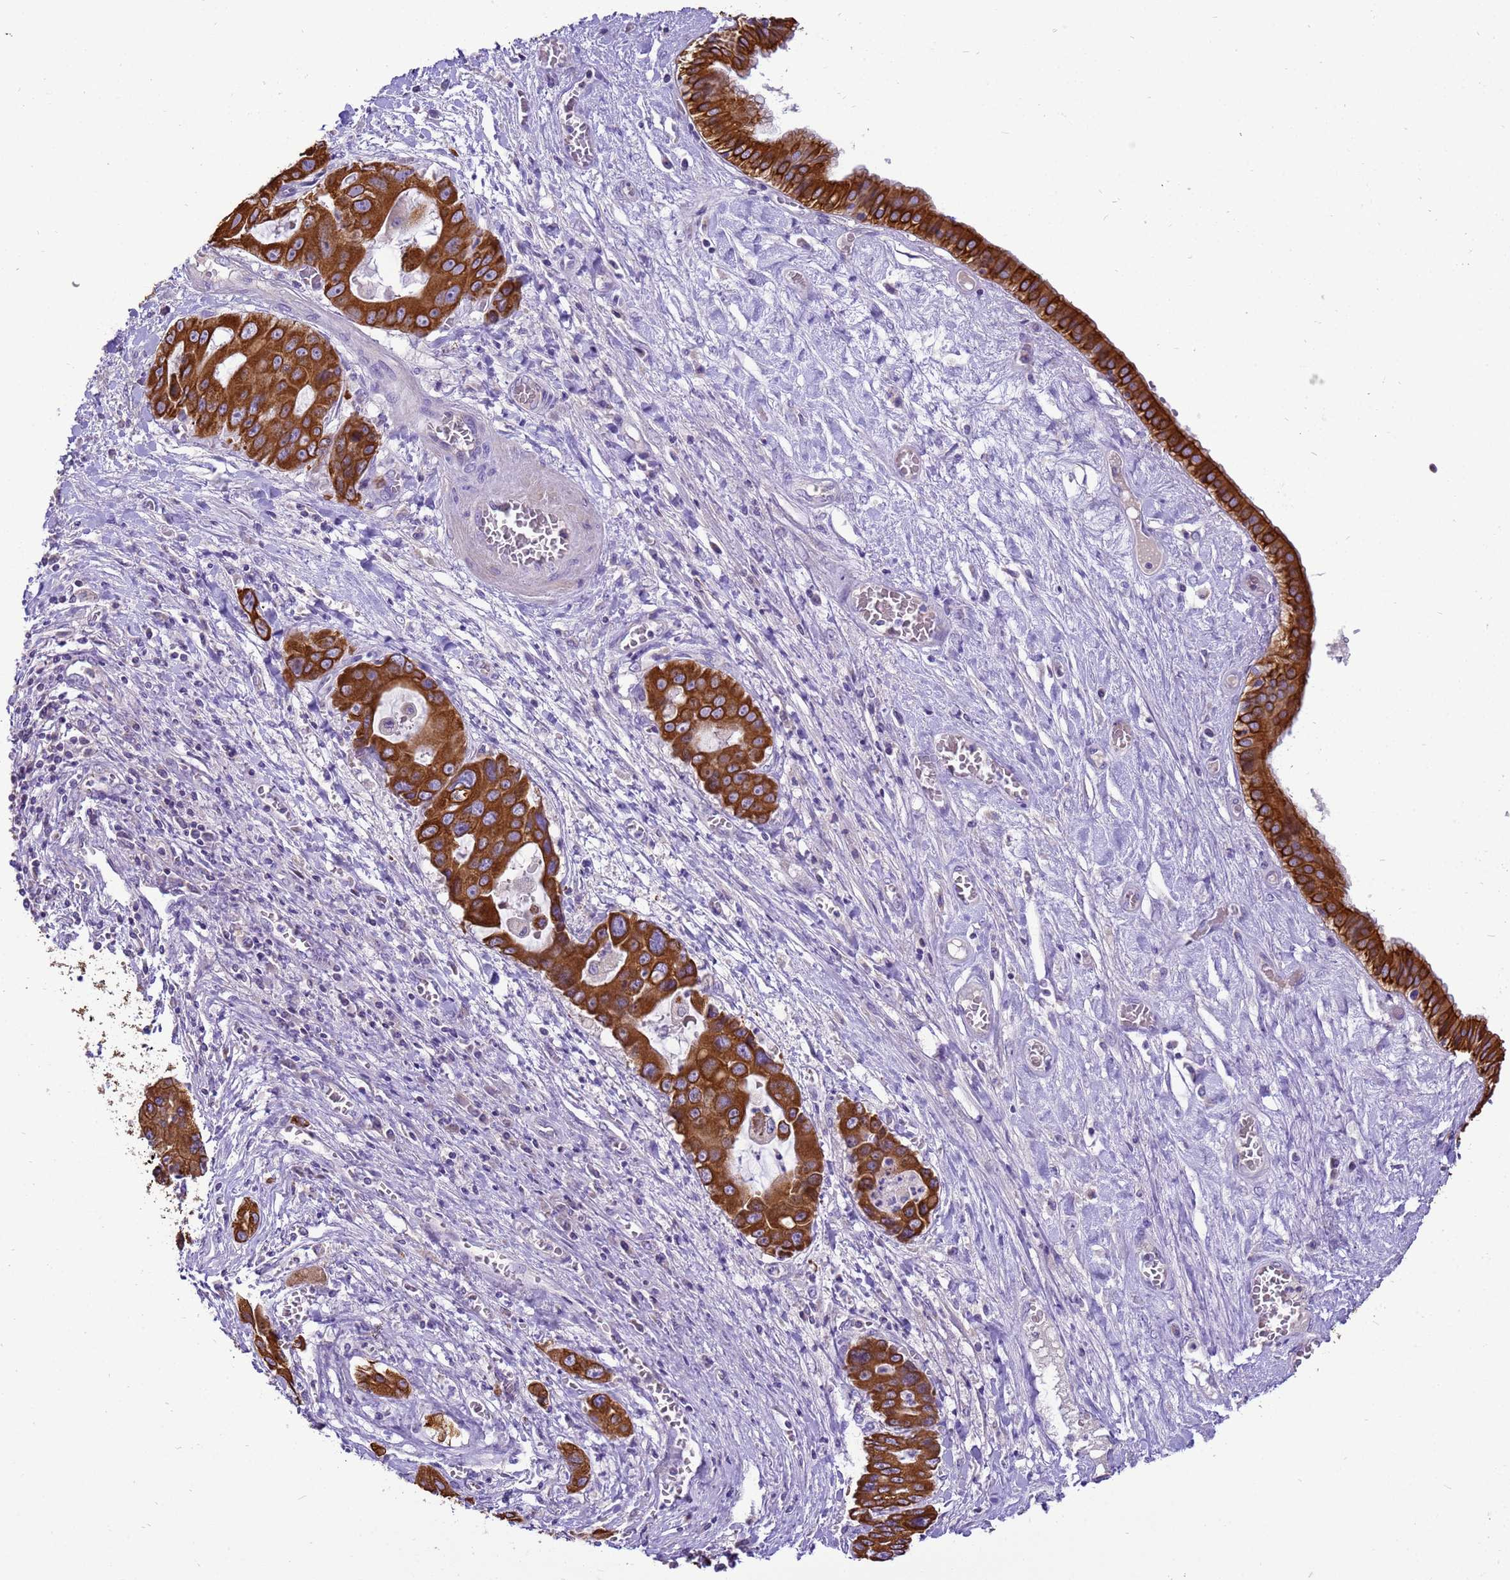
{"staining": {"intensity": "strong", "quantity": ">75%", "location": "cytoplasmic/membranous"}, "tissue": "liver cancer", "cell_type": "Tumor cells", "image_type": "cancer", "snomed": [{"axis": "morphology", "description": "Cholangiocarcinoma"}, {"axis": "topography", "description": "Liver"}], "caption": "Liver cholangiocarcinoma stained with immunohistochemistry demonstrates strong cytoplasmic/membranous positivity in about >75% of tumor cells. (DAB IHC, brown staining for protein, blue staining for nuclei).", "gene": "PIEZO2", "patient": {"sex": "male", "age": 67}}